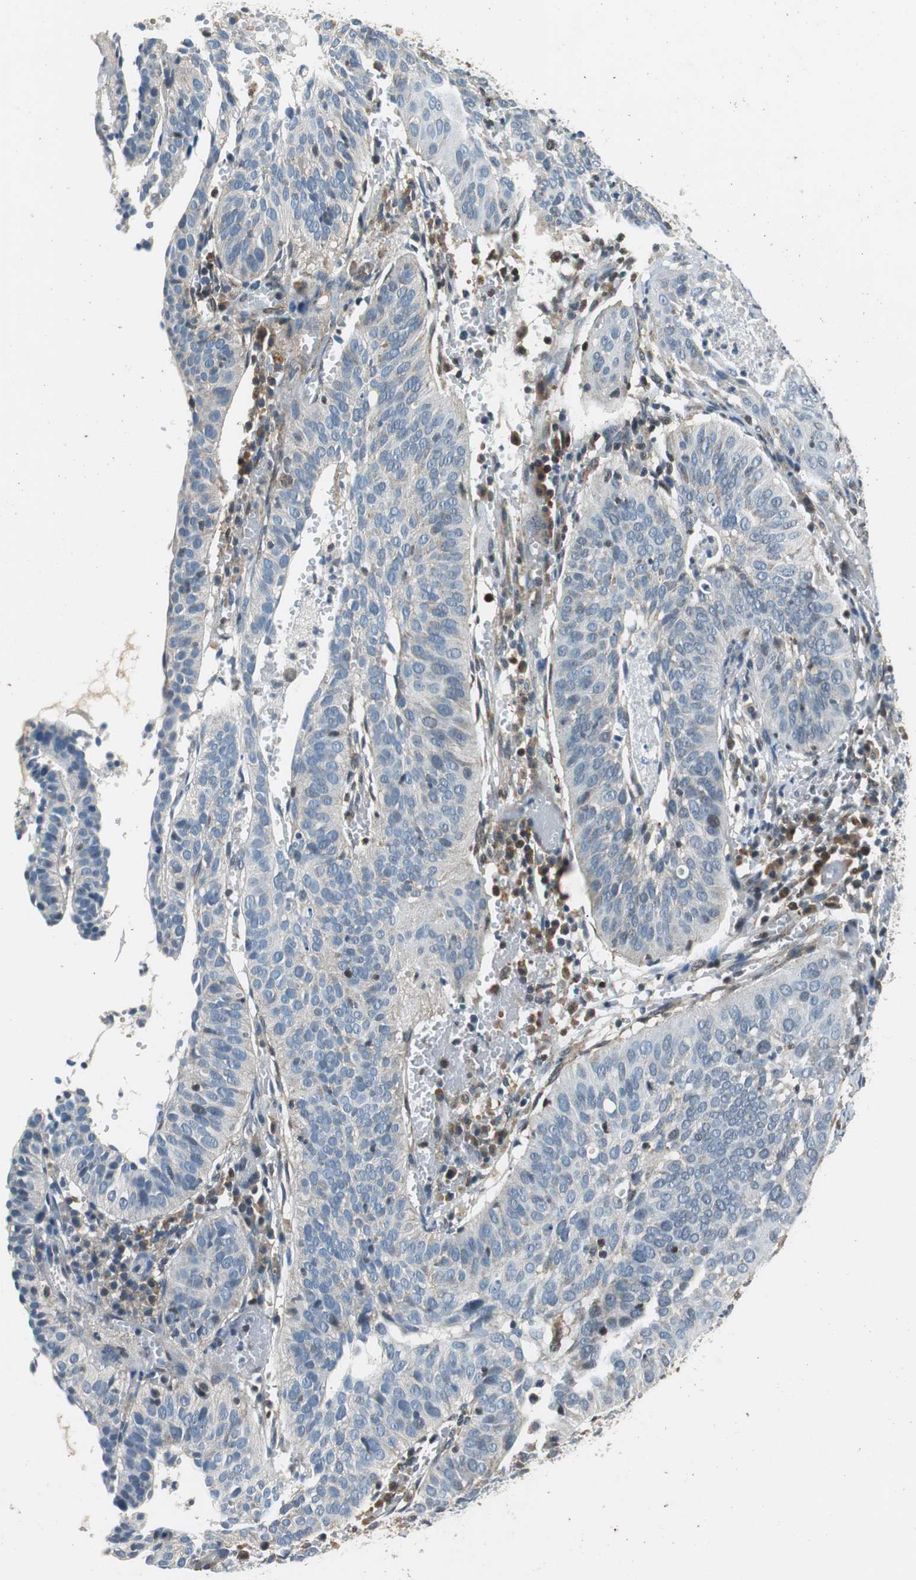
{"staining": {"intensity": "negative", "quantity": "none", "location": "none"}, "tissue": "cervical cancer", "cell_type": "Tumor cells", "image_type": "cancer", "snomed": [{"axis": "morphology", "description": "Squamous cell carcinoma, NOS"}, {"axis": "topography", "description": "Cervix"}], "caption": "This image is of cervical cancer (squamous cell carcinoma) stained with immunohistochemistry (IHC) to label a protein in brown with the nuclei are counter-stained blue. There is no positivity in tumor cells.", "gene": "GSDMD", "patient": {"sex": "female", "age": 39}}